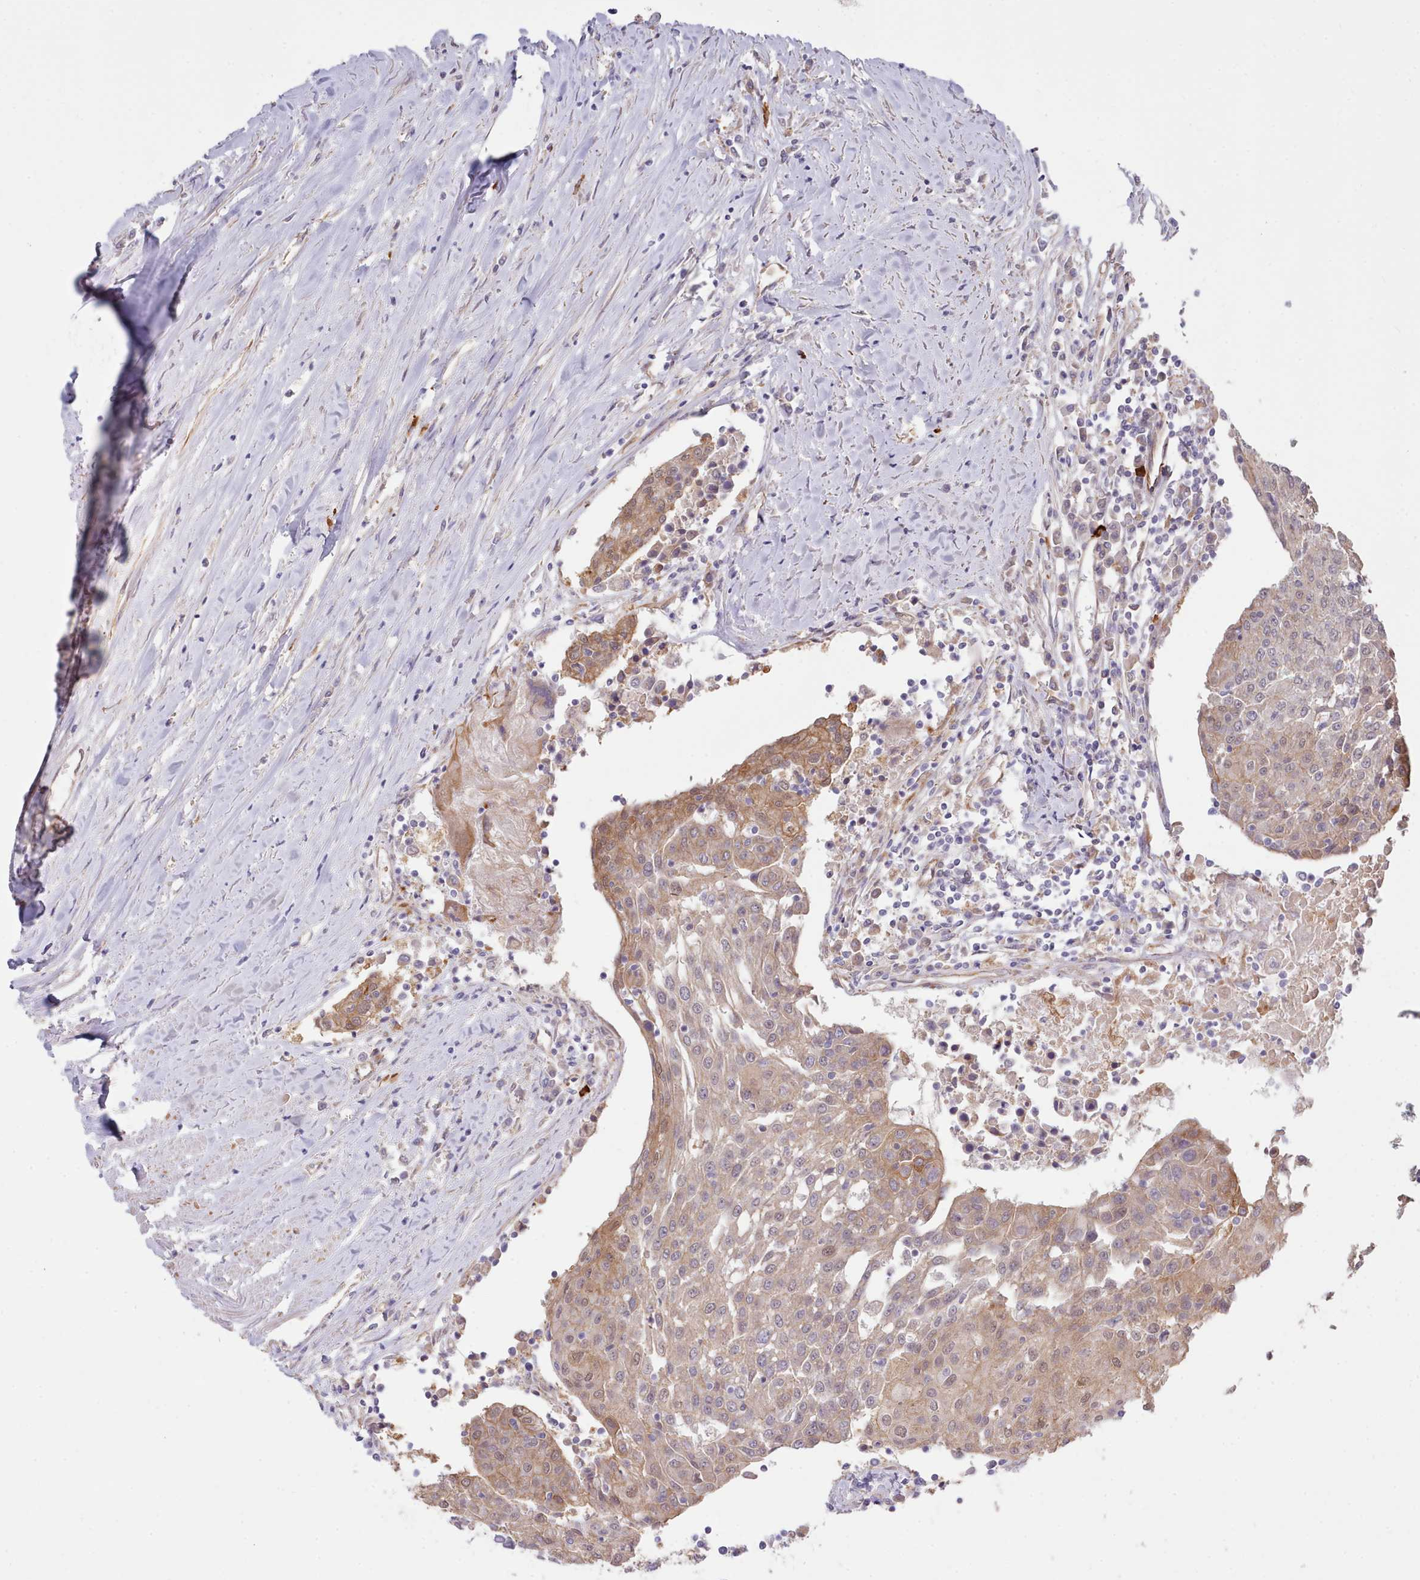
{"staining": {"intensity": "moderate", "quantity": "25%-75%", "location": "cytoplasmic/membranous"}, "tissue": "urothelial cancer", "cell_type": "Tumor cells", "image_type": "cancer", "snomed": [{"axis": "morphology", "description": "Urothelial carcinoma, High grade"}, {"axis": "topography", "description": "Urinary bladder"}], "caption": "High-grade urothelial carcinoma stained for a protein (brown) displays moderate cytoplasmic/membranous positive expression in about 25%-75% of tumor cells.", "gene": "ZC3H13", "patient": {"sex": "female", "age": 85}}